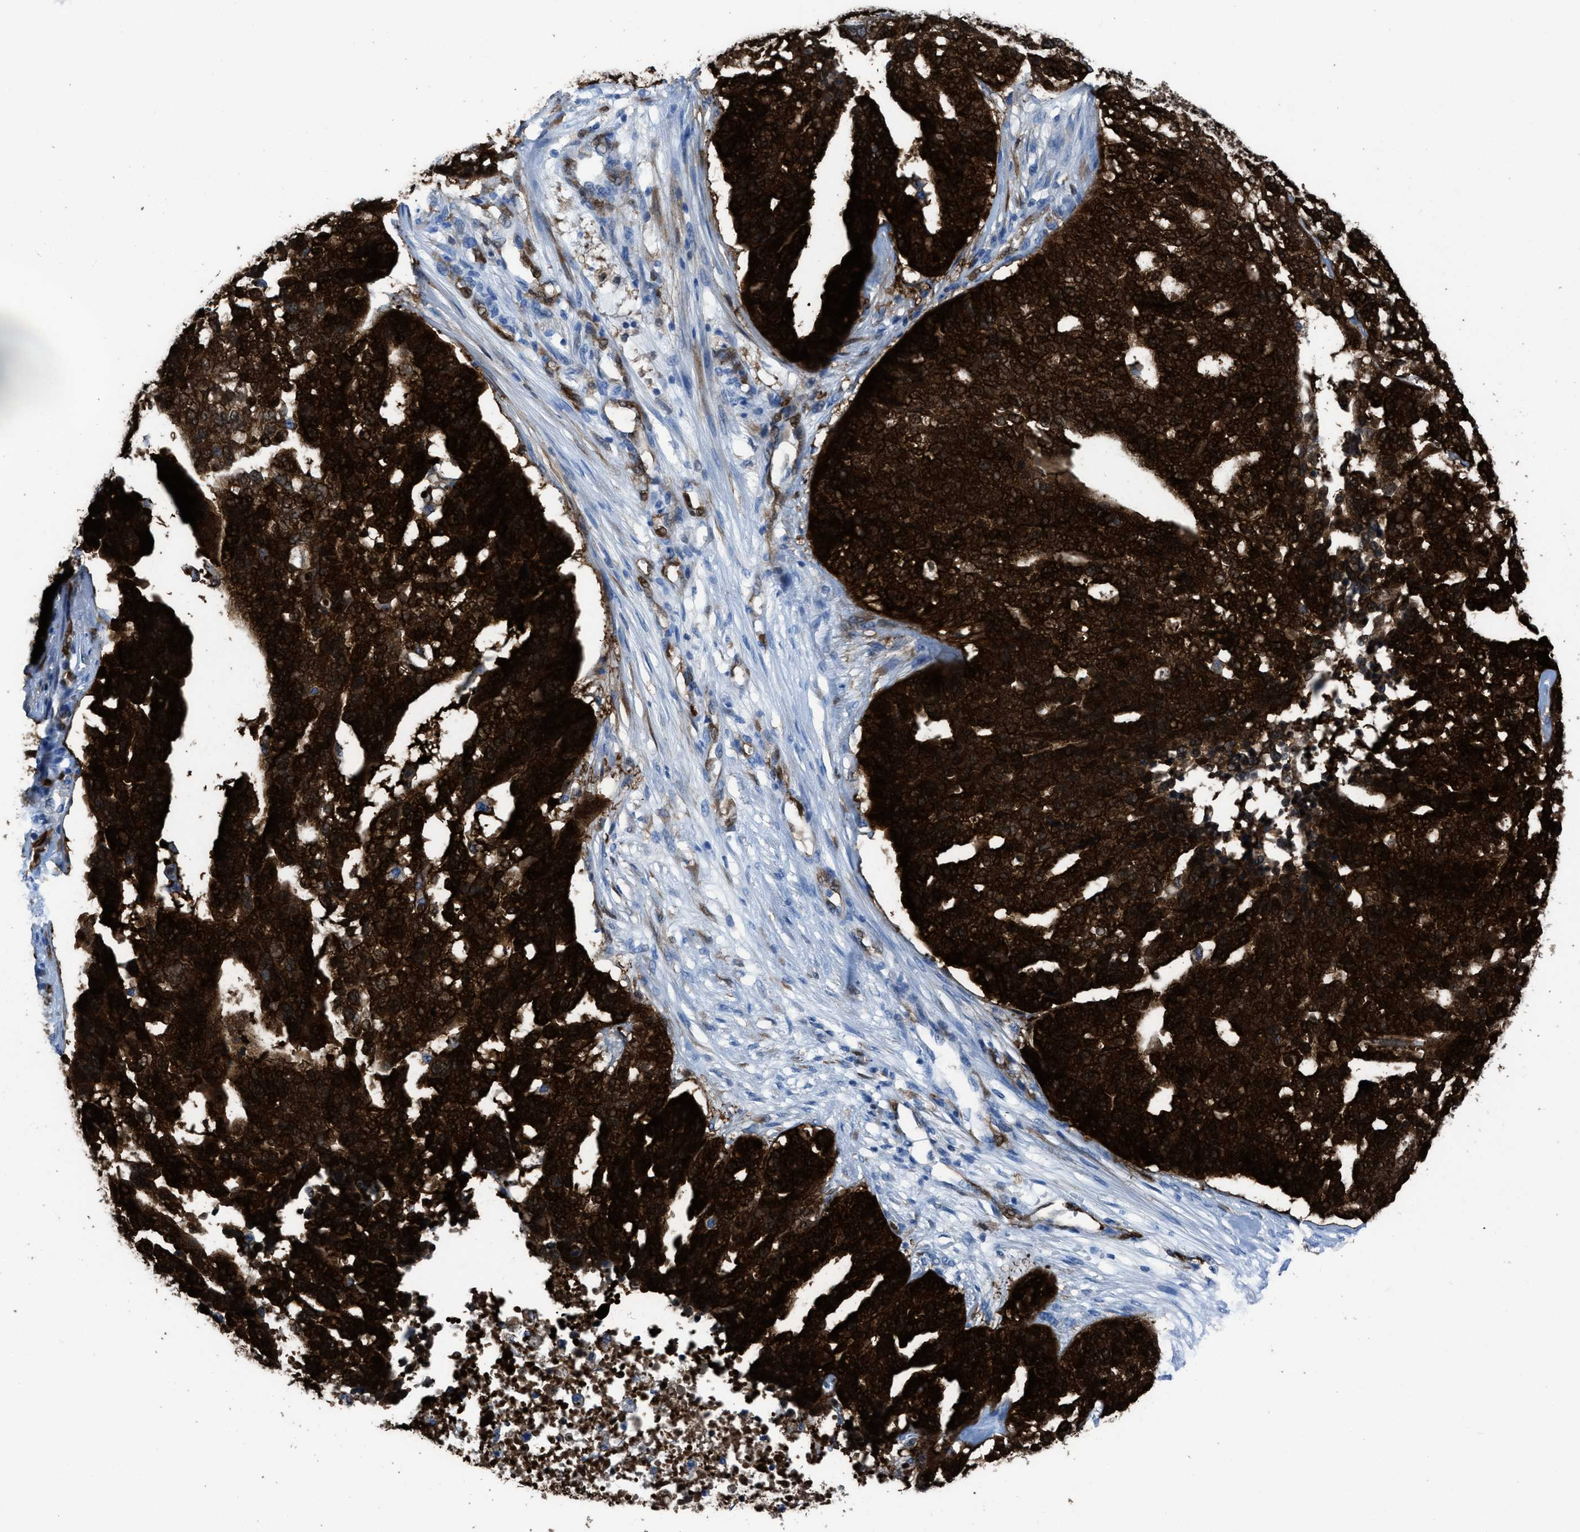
{"staining": {"intensity": "strong", "quantity": ">75%", "location": "cytoplasmic/membranous,nuclear"}, "tissue": "ovarian cancer", "cell_type": "Tumor cells", "image_type": "cancer", "snomed": [{"axis": "morphology", "description": "Cystadenocarcinoma, serous, NOS"}, {"axis": "topography", "description": "Ovary"}], "caption": "Immunohistochemical staining of ovarian cancer demonstrates high levels of strong cytoplasmic/membranous and nuclear expression in approximately >75% of tumor cells.", "gene": "CDKN2A", "patient": {"sex": "female", "age": 59}}